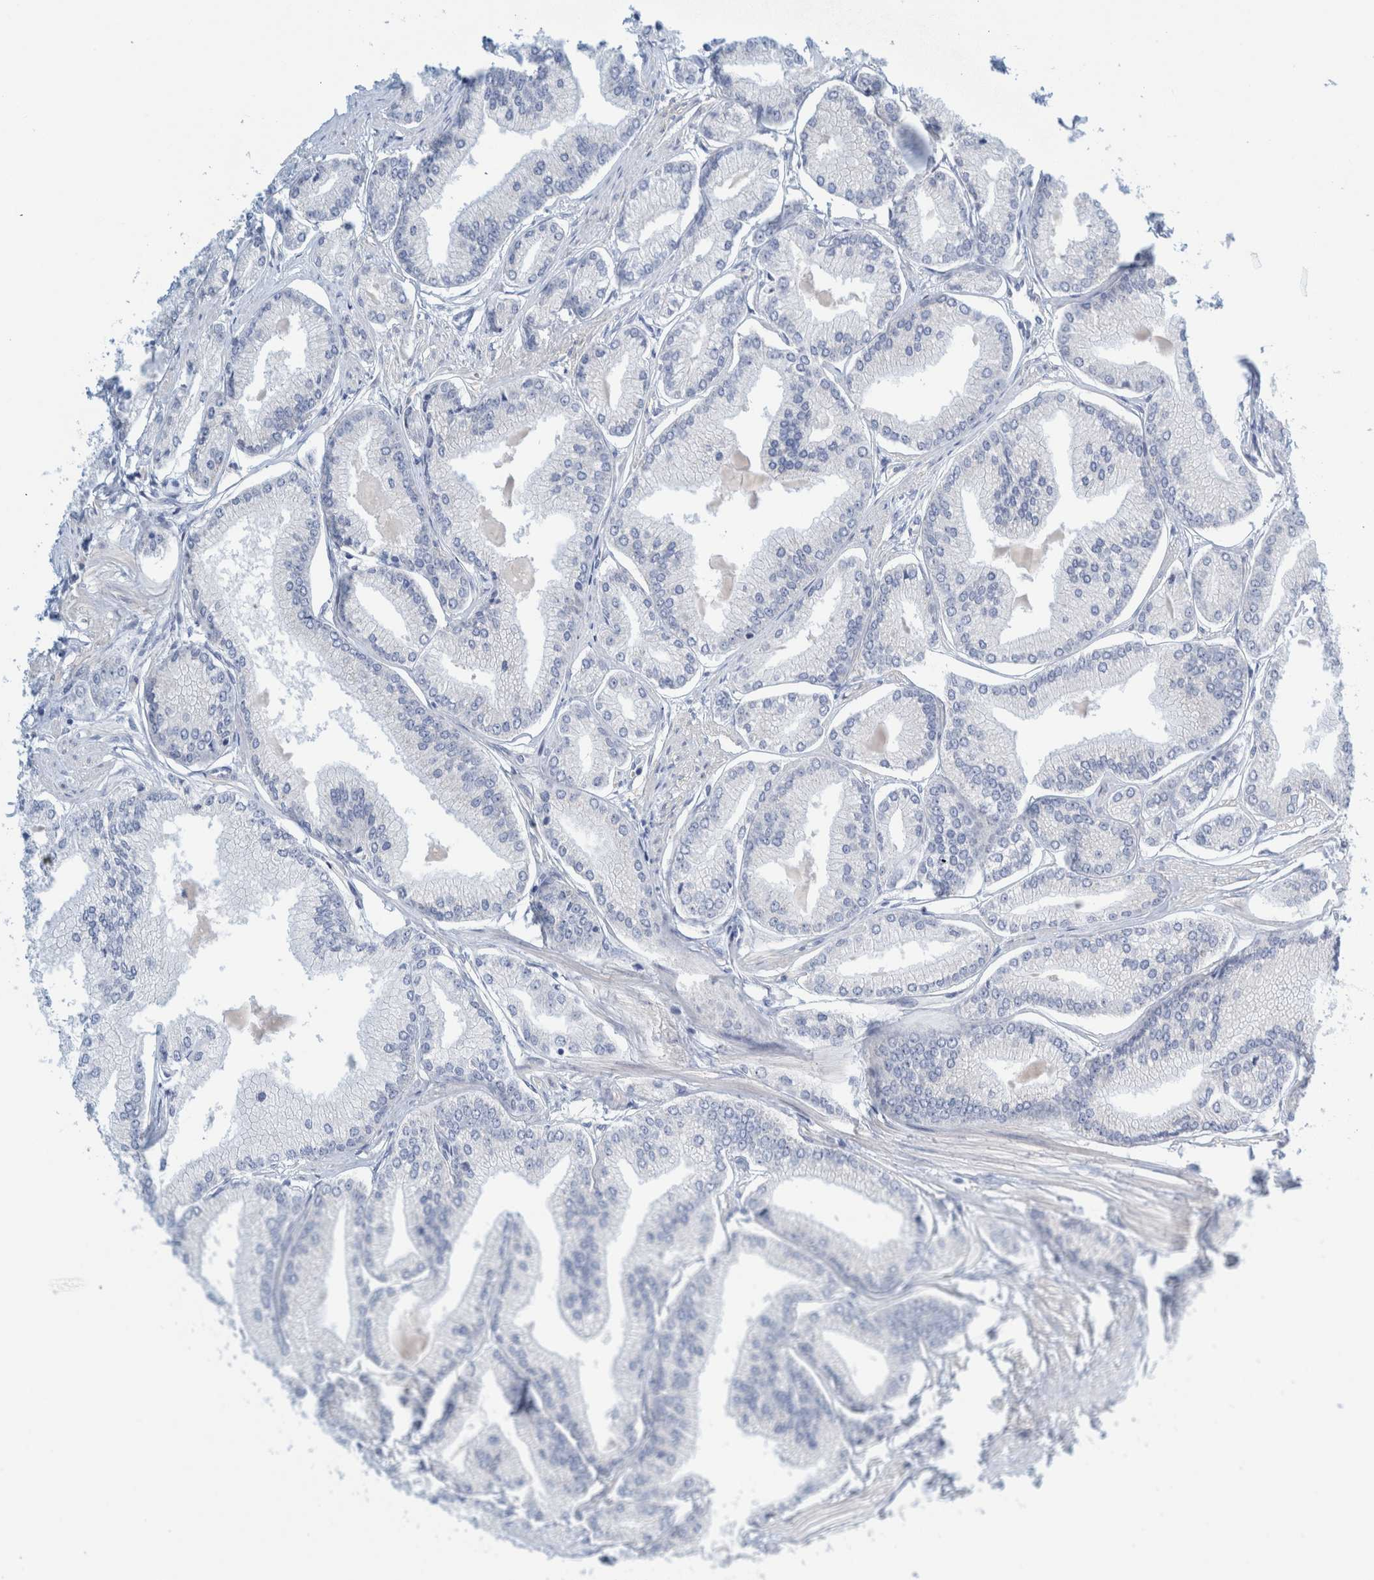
{"staining": {"intensity": "negative", "quantity": "none", "location": "none"}, "tissue": "prostate cancer", "cell_type": "Tumor cells", "image_type": "cancer", "snomed": [{"axis": "morphology", "description": "Adenocarcinoma, Low grade"}, {"axis": "topography", "description": "Prostate"}], "caption": "Immunohistochemistry micrograph of low-grade adenocarcinoma (prostate) stained for a protein (brown), which demonstrates no staining in tumor cells.", "gene": "ZNF324B", "patient": {"sex": "male", "age": 52}}